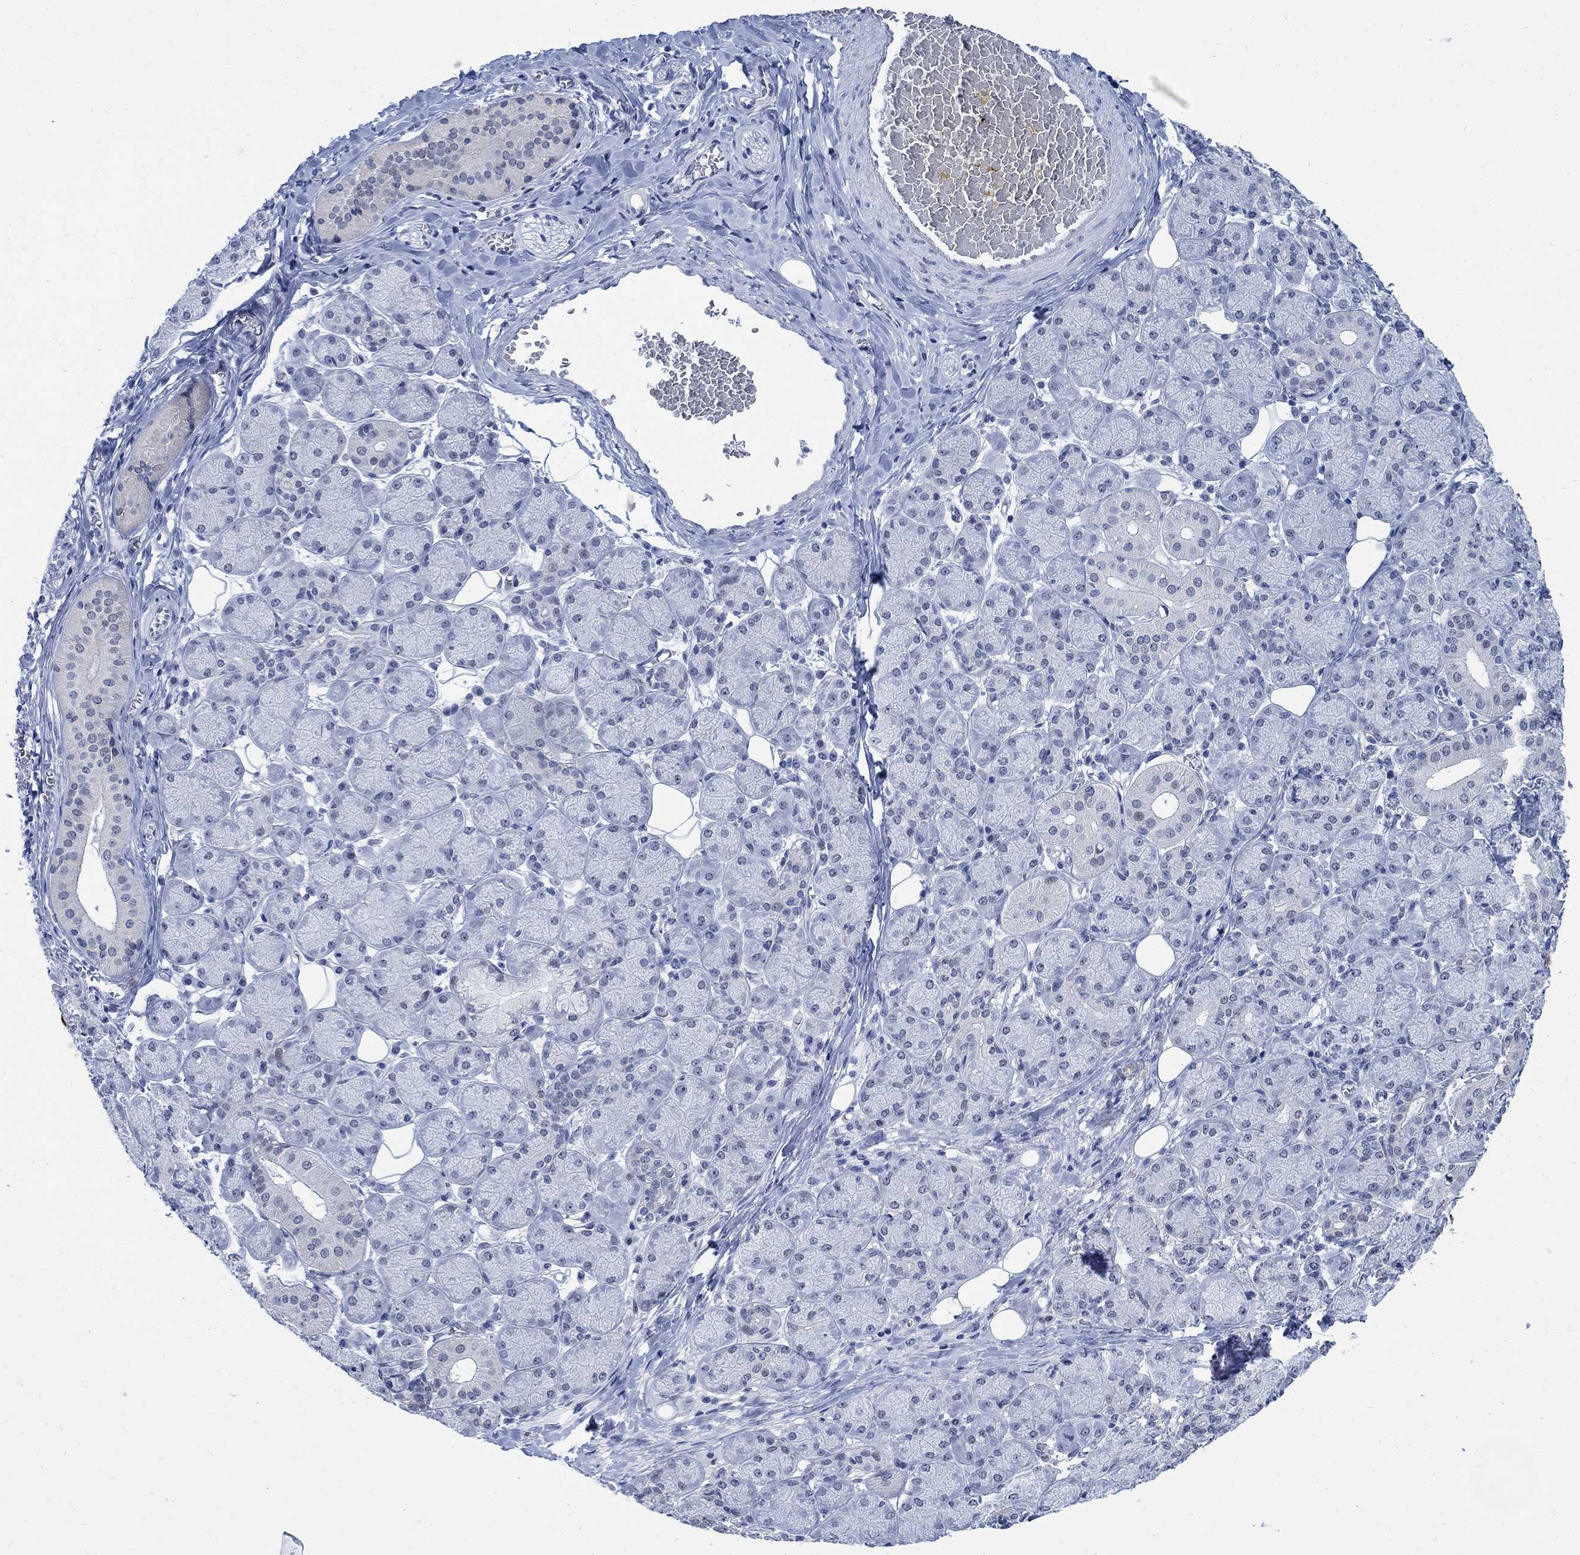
{"staining": {"intensity": "weak", "quantity": "<25%", "location": "nuclear"}, "tissue": "salivary gland", "cell_type": "Glandular cells", "image_type": "normal", "snomed": [{"axis": "morphology", "description": "Normal tissue, NOS"}, {"axis": "topography", "description": "Salivary gland"}, {"axis": "topography", "description": "Peripheral nerve tissue"}], "caption": "DAB (3,3'-diaminobenzidine) immunohistochemical staining of unremarkable human salivary gland shows no significant expression in glandular cells.", "gene": "DLK1", "patient": {"sex": "female", "age": 24}}